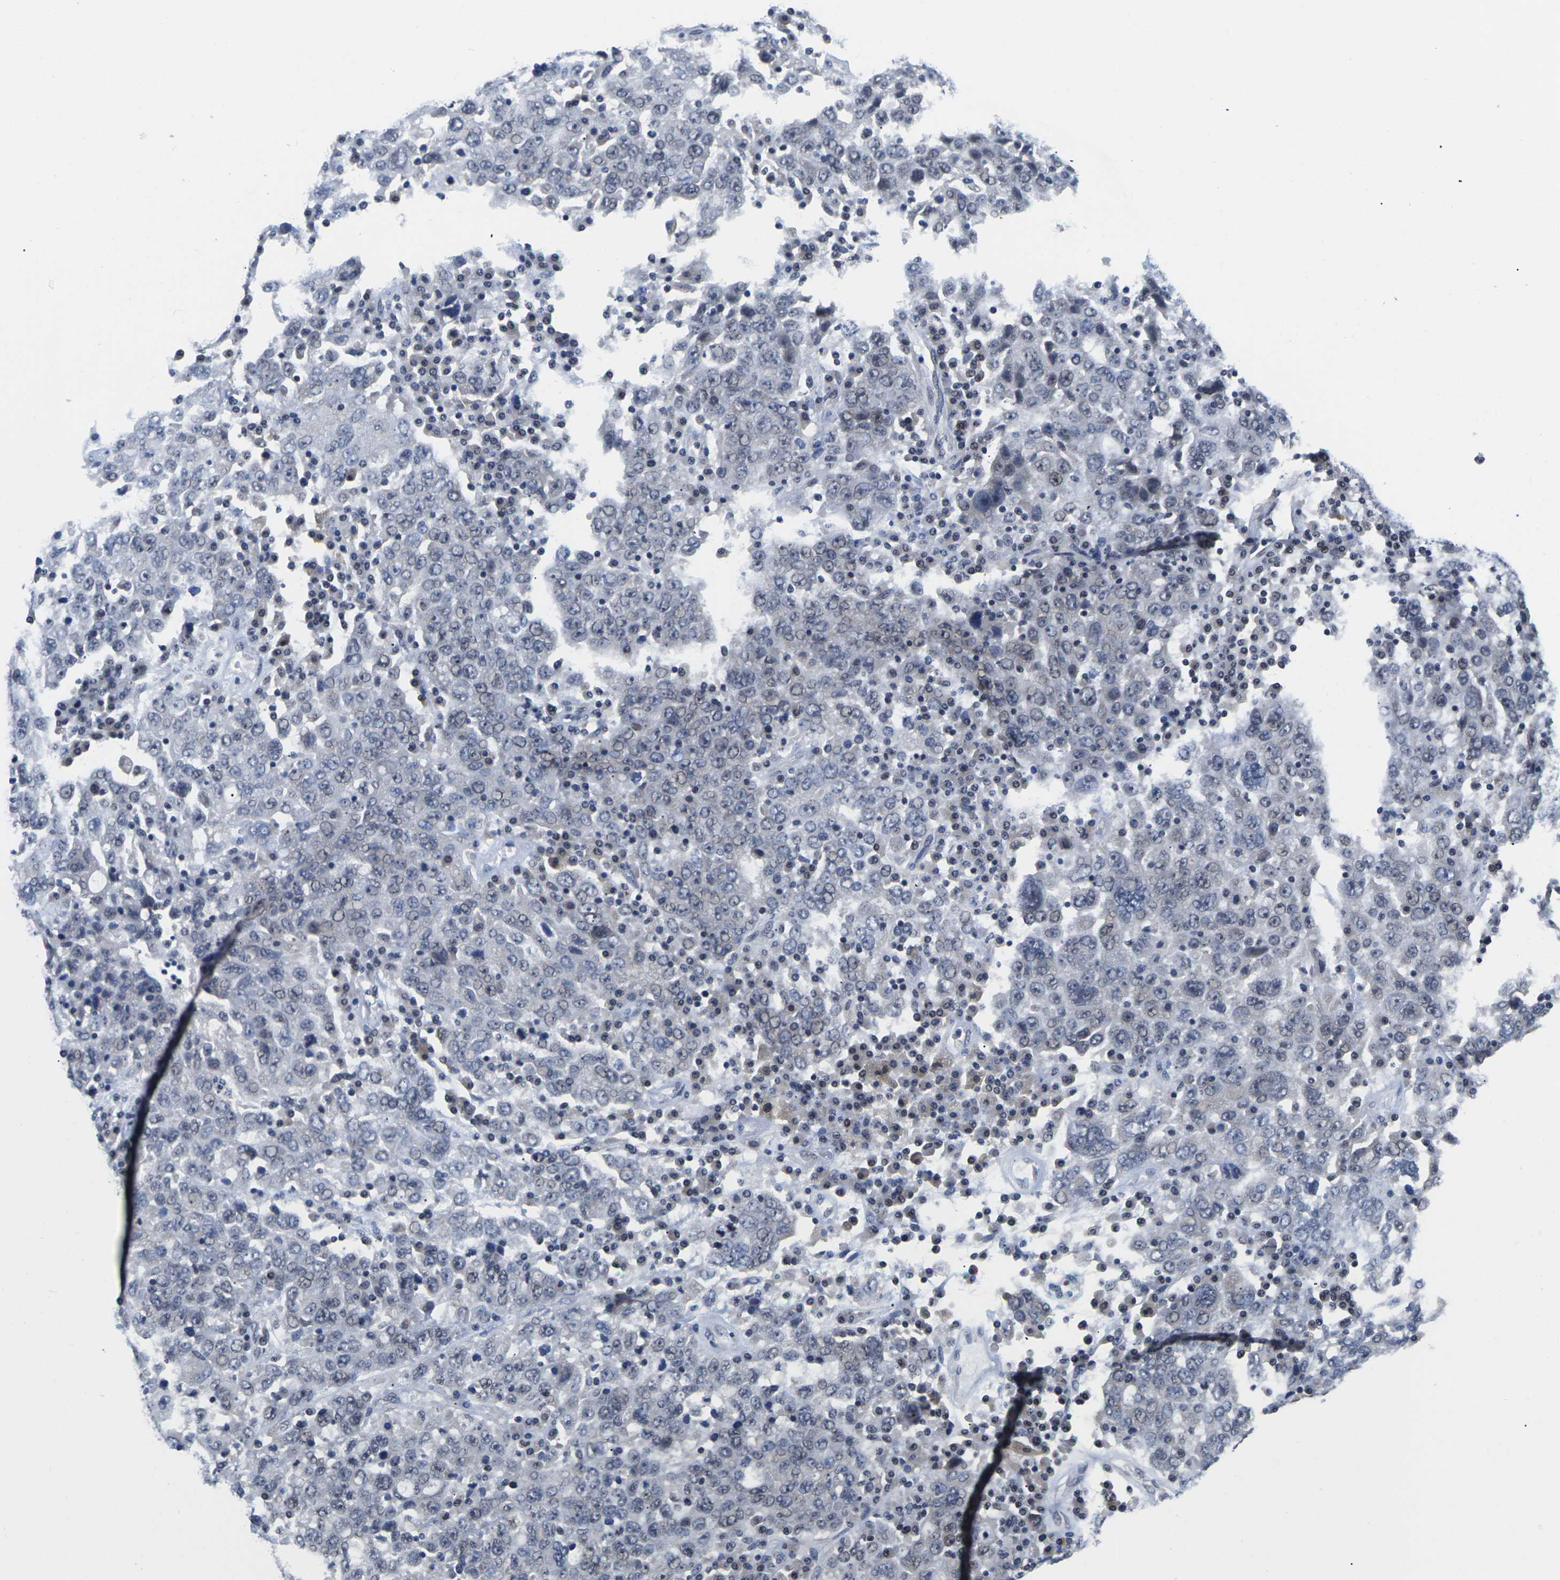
{"staining": {"intensity": "negative", "quantity": "none", "location": "none"}, "tissue": "ovarian cancer", "cell_type": "Tumor cells", "image_type": "cancer", "snomed": [{"axis": "morphology", "description": "Carcinoma, endometroid"}, {"axis": "topography", "description": "Ovary"}], "caption": "IHC of ovarian cancer exhibits no positivity in tumor cells. (DAB IHC with hematoxylin counter stain).", "gene": "ST6GAL2", "patient": {"sex": "female", "age": 62}}